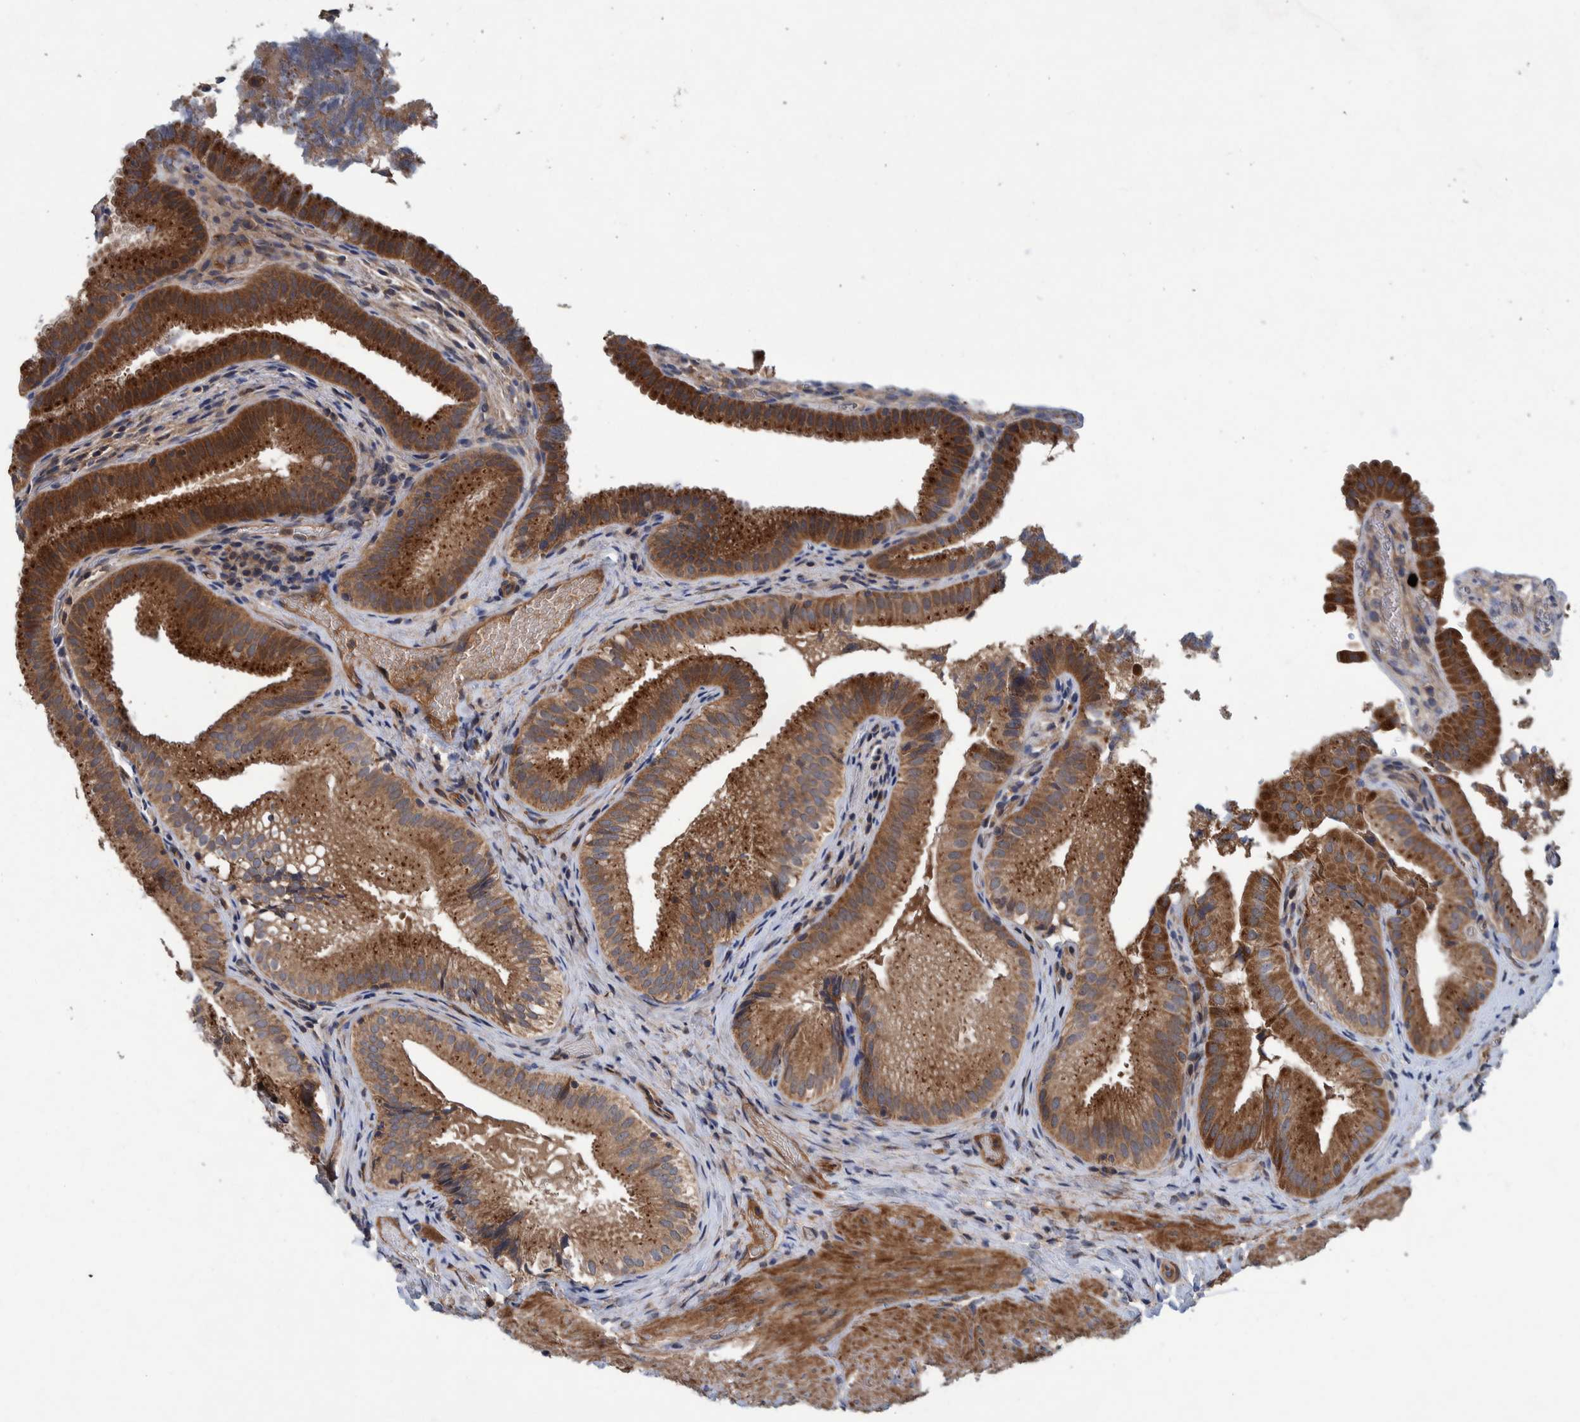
{"staining": {"intensity": "strong", "quantity": ">75%", "location": "cytoplasmic/membranous"}, "tissue": "gallbladder", "cell_type": "Glandular cells", "image_type": "normal", "snomed": [{"axis": "morphology", "description": "Normal tissue, NOS"}, {"axis": "topography", "description": "Gallbladder"}], "caption": "Human gallbladder stained for a protein (brown) shows strong cytoplasmic/membranous positive expression in about >75% of glandular cells.", "gene": "ITIH3", "patient": {"sex": "female", "age": 30}}